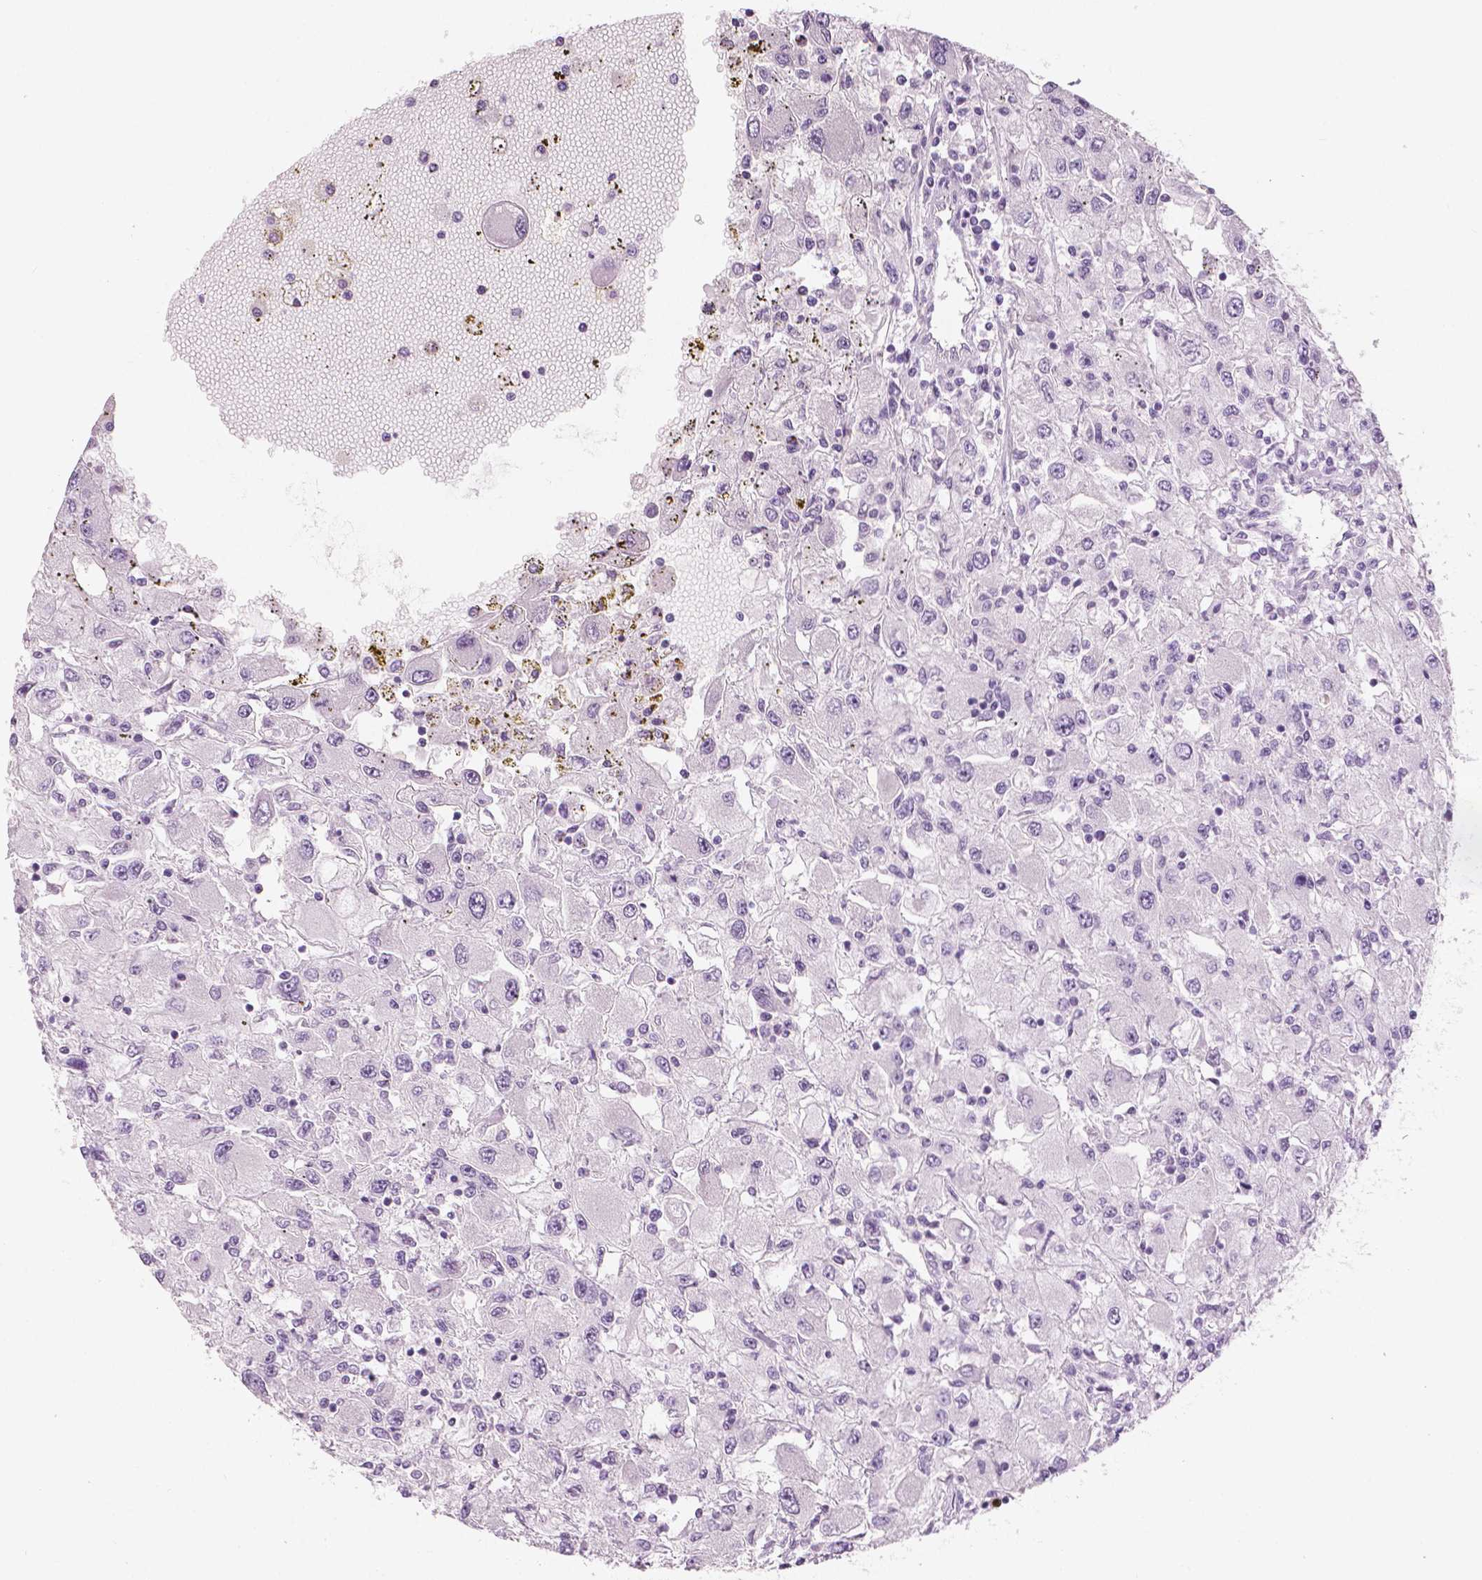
{"staining": {"intensity": "negative", "quantity": "none", "location": "none"}, "tissue": "renal cancer", "cell_type": "Tumor cells", "image_type": "cancer", "snomed": [{"axis": "morphology", "description": "Adenocarcinoma, NOS"}, {"axis": "topography", "description": "Kidney"}], "caption": "Immunohistochemical staining of renal cancer exhibits no significant expression in tumor cells. (DAB immunohistochemistry visualized using brightfield microscopy, high magnification).", "gene": "SLC24A1", "patient": {"sex": "female", "age": 67}}